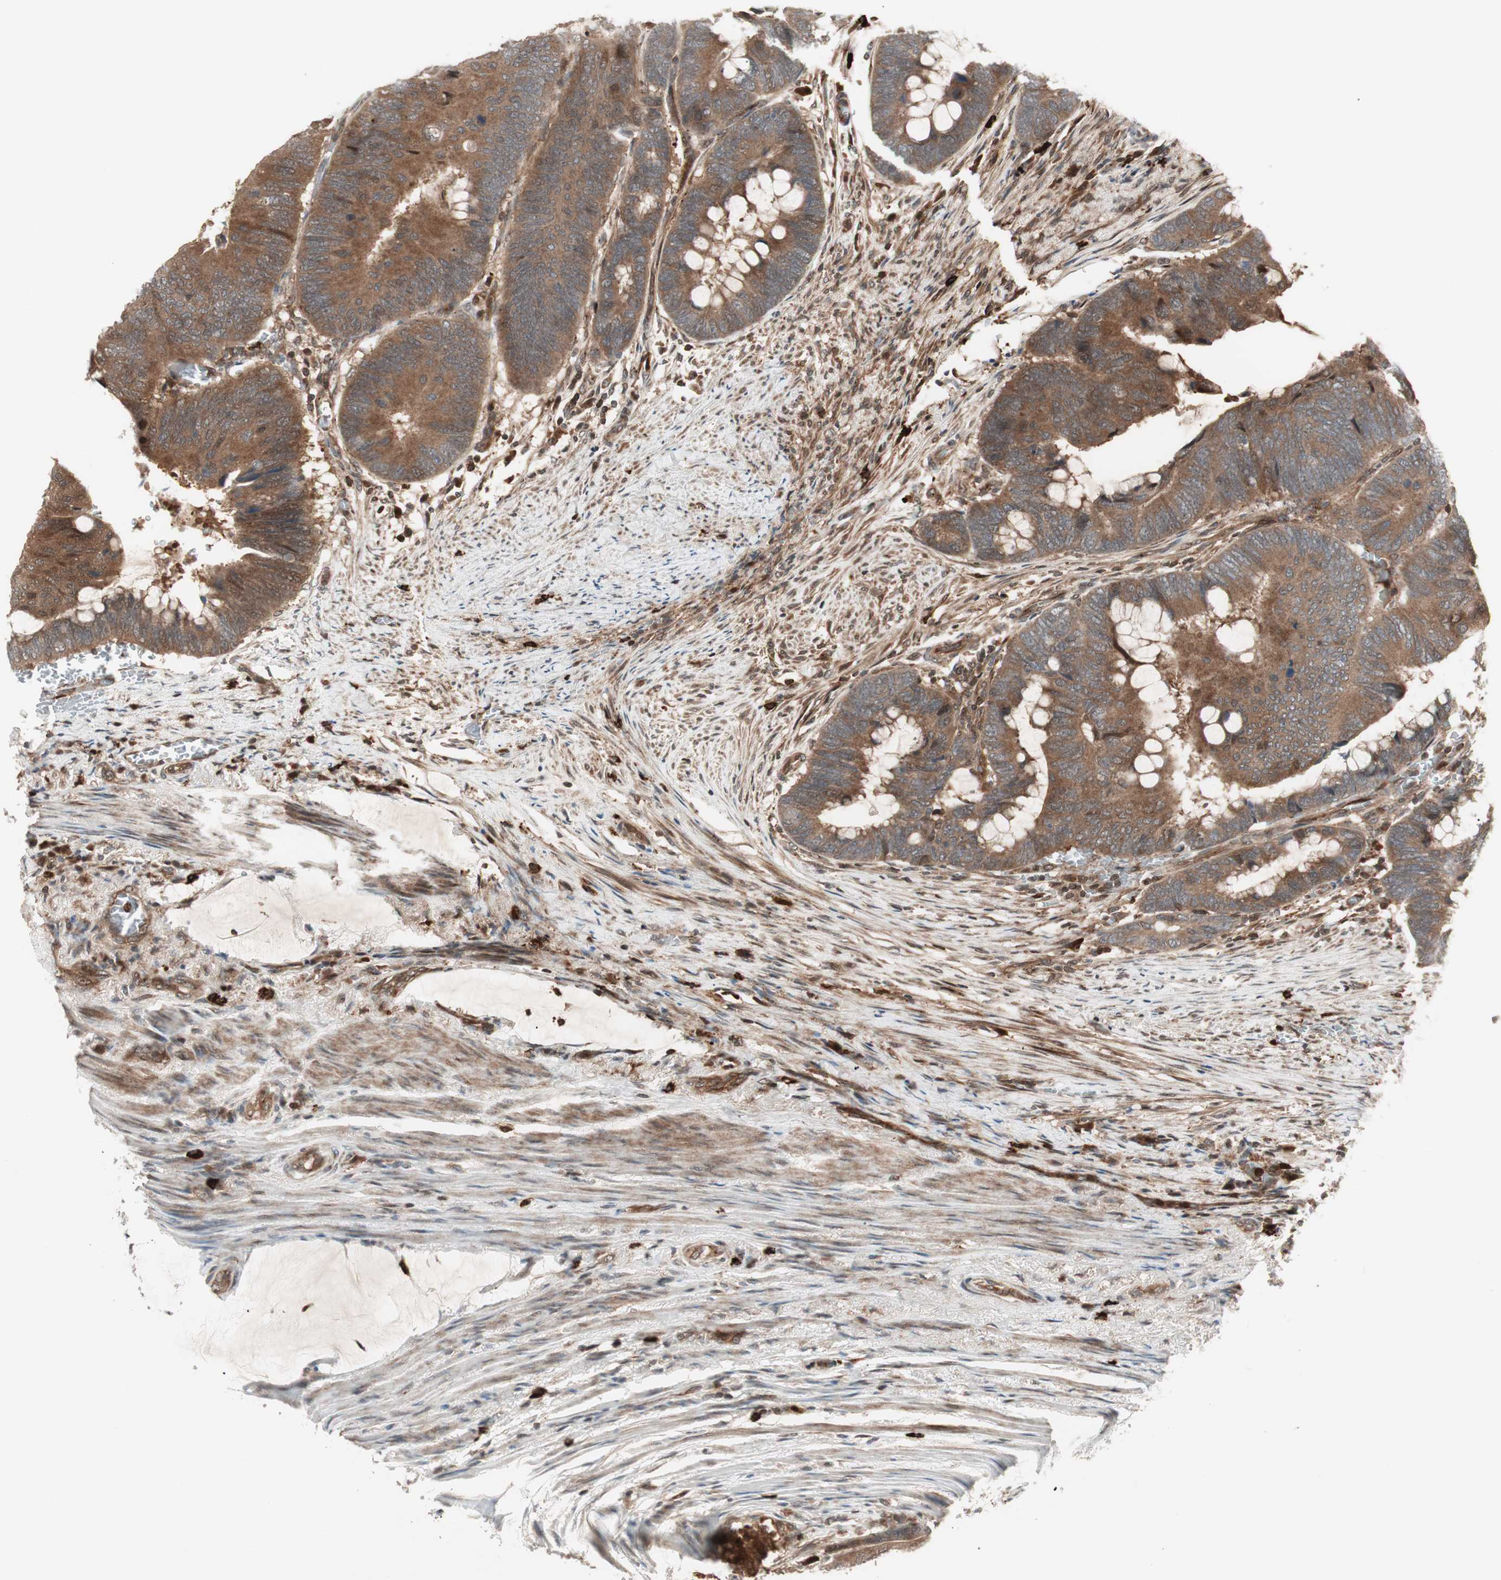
{"staining": {"intensity": "strong", "quantity": ">75%", "location": "cytoplasmic/membranous"}, "tissue": "colorectal cancer", "cell_type": "Tumor cells", "image_type": "cancer", "snomed": [{"axis": "morphology", "description": "Normal tissue, NOS"}, {"axis": "morphology", "description": "Adenocarcinoma, NOS"}, {"axis": "topography", "description": "Rectum"}, {"axis": "topography", "description": "Peripheral nerve tissue"}], "caption": "Human colorectal adenocarcinoma stained with a protein marker displays strong staining in tumor cells.", "gene": "PRKG2", "patient": {"sex": "male", "age": 92}}